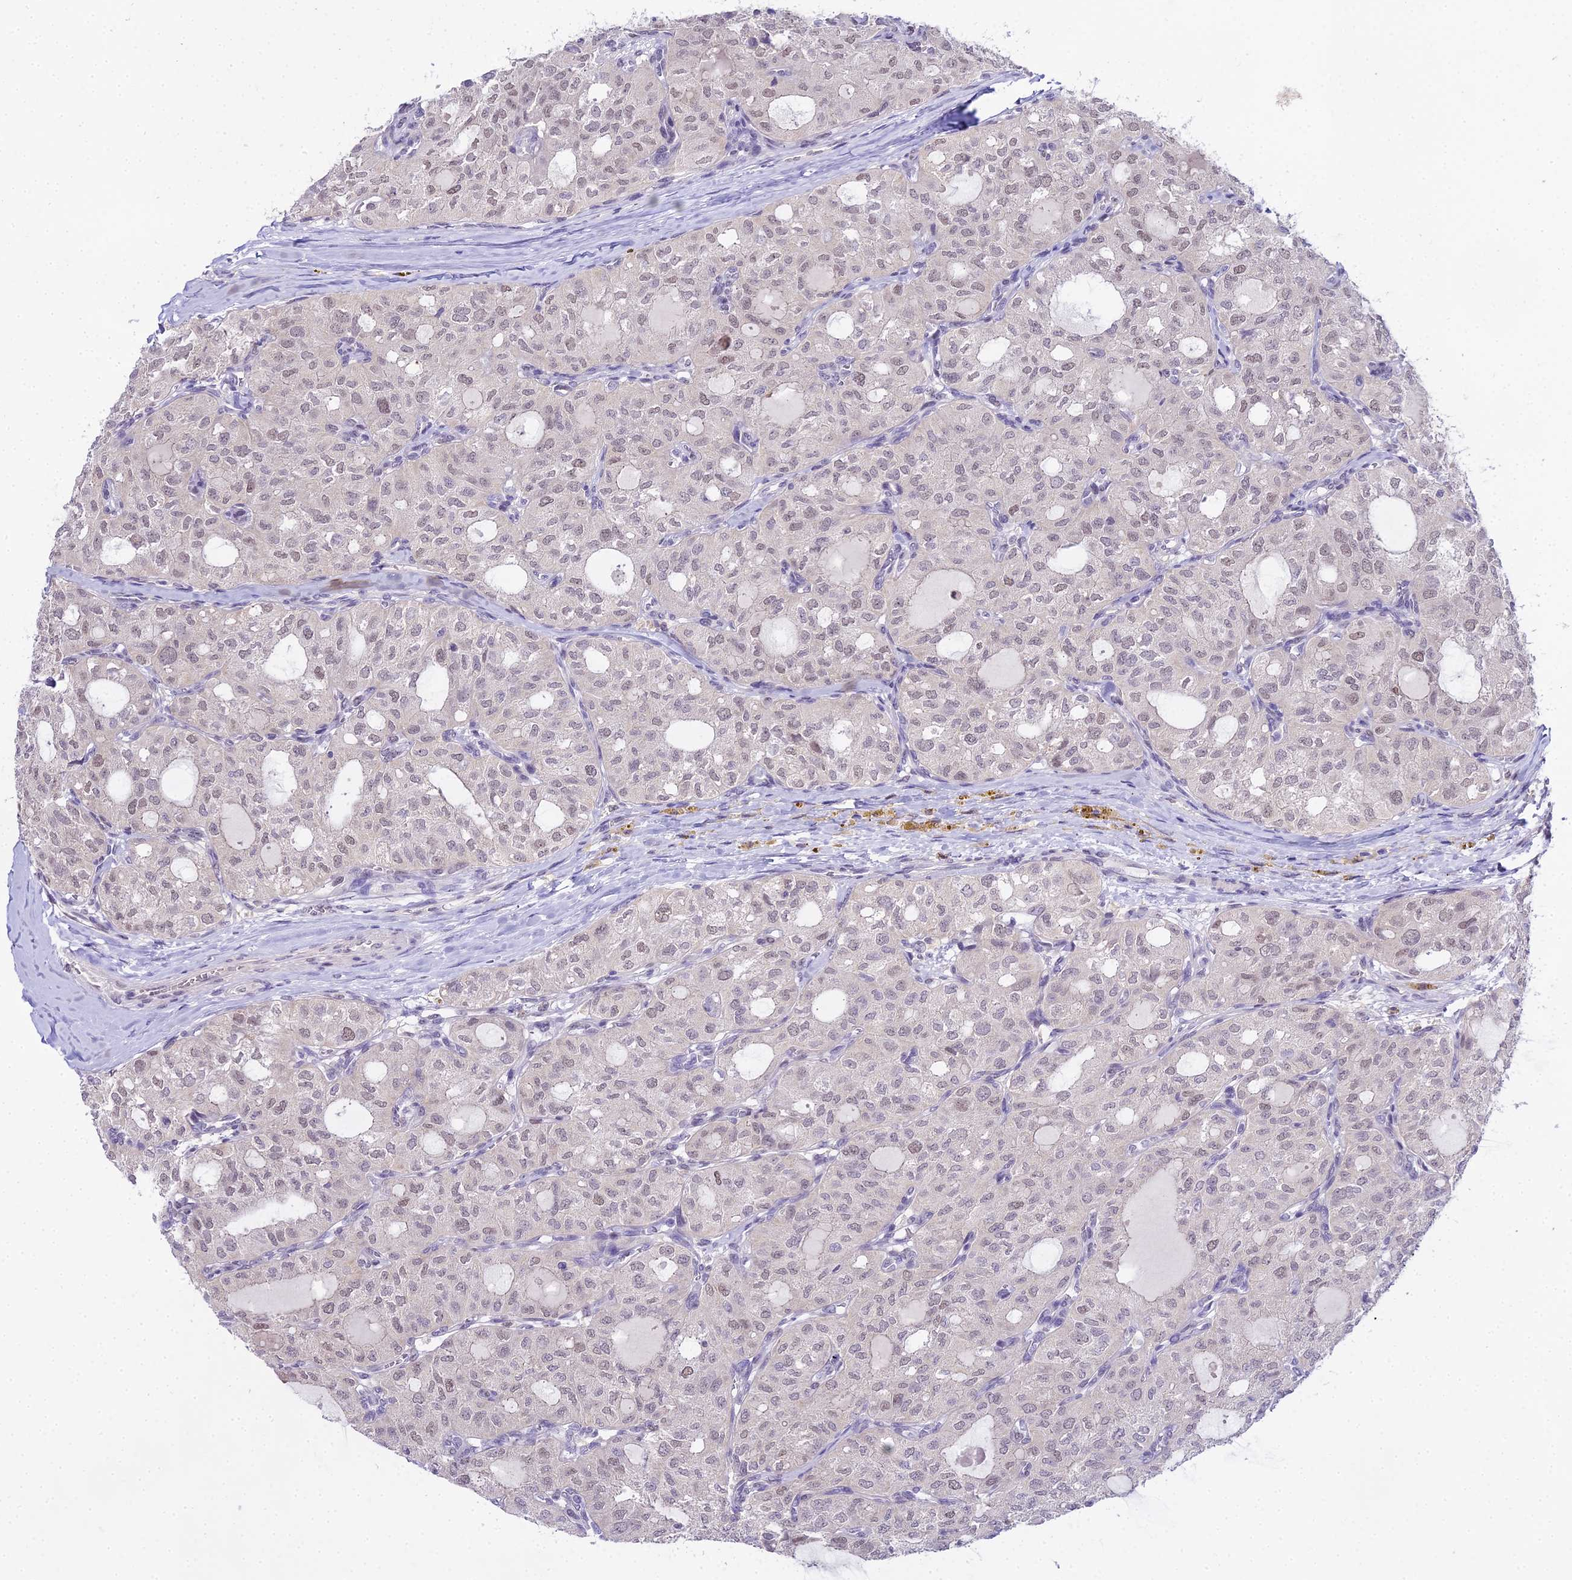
{"staining": {"intensity": "weak", "quantity": "25%-75%", "location": "nuclear"}, "tissue": "thyroid cancer", "cell_type": "Tumor cells", "image_type": "cancer", "snomed": [{"axis": "morphology", "description": "Follicular adenoma carcinoma, NOS"}, {"axis": "topography", "description": "Thyroid gland"}], "caption": "An immunohistochemistry (IHC) photomicrograph of neoplastic tissue is shown. Protein staining in brown shows weak nuclear positivity in thyroid cancer within tumor cells. (DAB (3,3'-diaminobenzidine) = brown stain, brightfield microscopy at high magnification).", "gene": "MAT2A", "patient": {"sex": "male", "age": 75}}